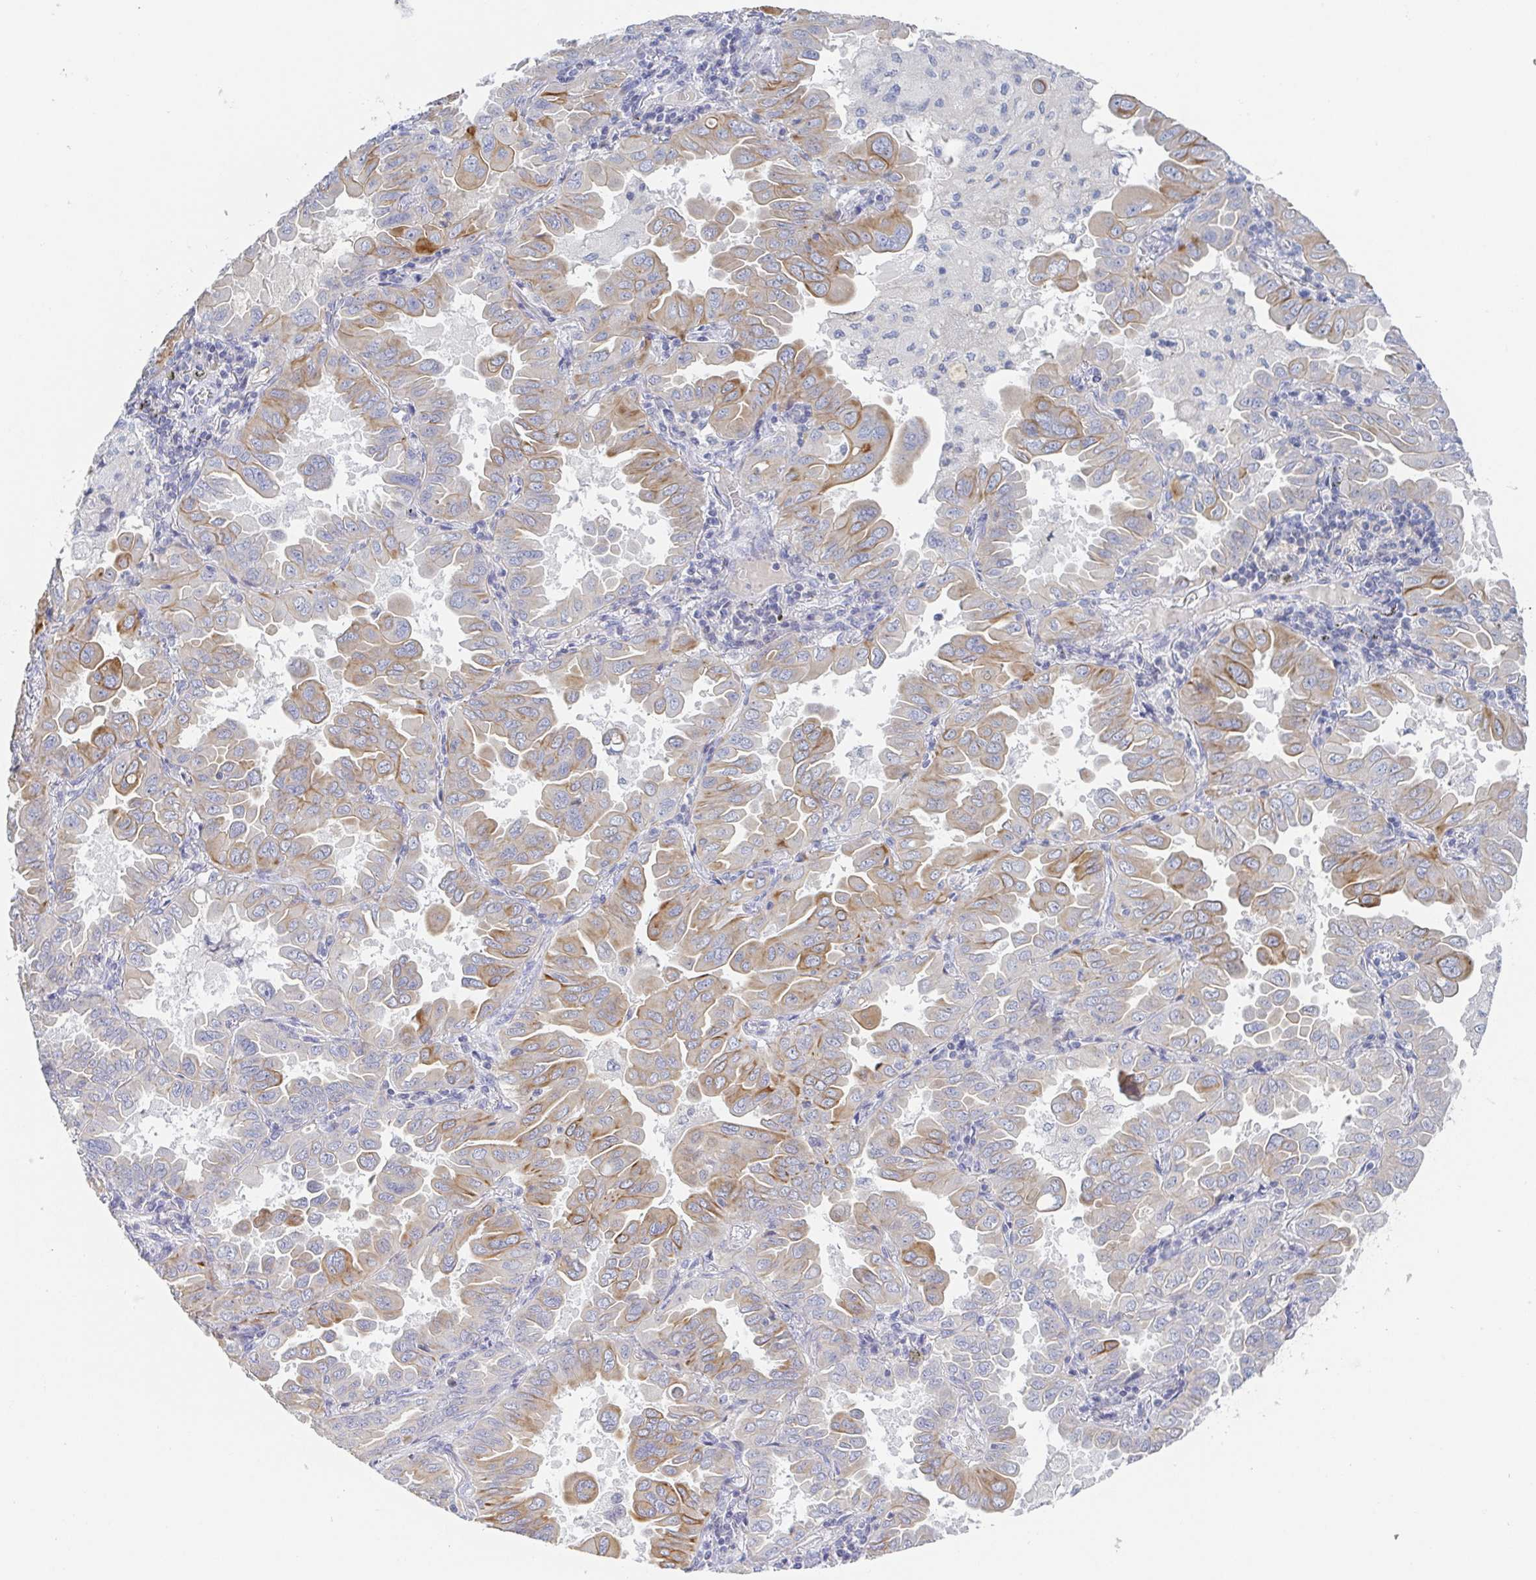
{"staining": {"intensity": "weak", "quantity": "25%-75%", "location": "cytoplasmic/membranous"}, "tissue": "lung cancer", "cell_type": "Tumor cells", "image_type": "cancer", "snomed": [{"axis": "morphology", "description": "Adenocarcinoma, NOS"}, {"axis": "topography", "description": "Lung"}], "caption": "A brown stain shows weak cytoplasmic/membranous positivity of a protein in lung adenocarcinoma tumor cells. The staining was performed using DAB (3,3'-diaminobenzidine) to visualize the protein expression in brown, while the nuclei were stained in blue with hematoxylin (Magnification: 20x).", "gene": "RHOV", "patient": {"sex": "male", "age": 64}}